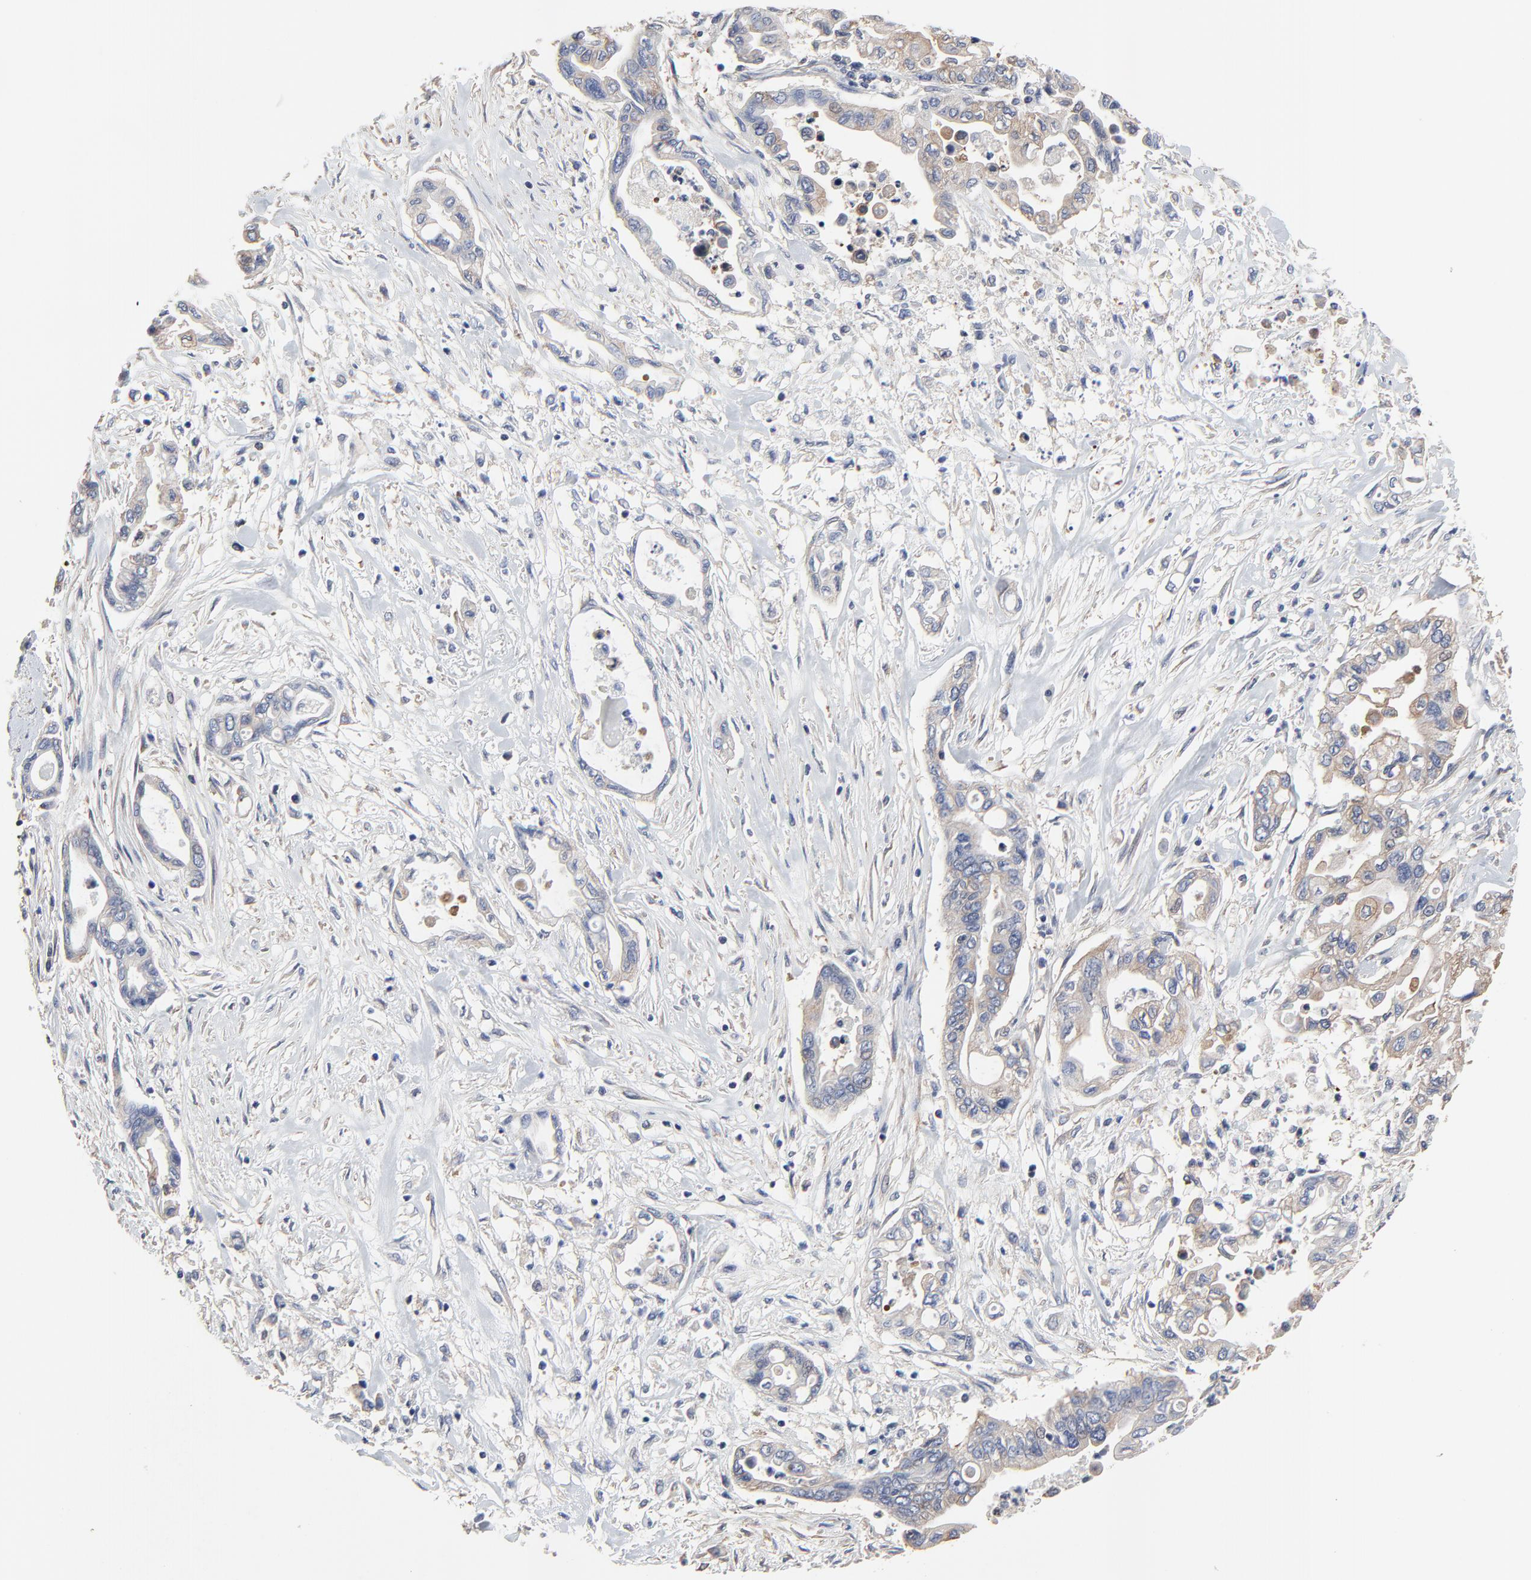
{"staining": {"intensity": "weak", "quantity": "25%-75%", "location": "cytoplasmic/membranous"}, "tissue": "pancreatic cancer", "cell_type": "Tumor cells", "image_type": "cancer", "snomed": [{"axis": "morphology", "description": "Adenocarcinoma, NOS"}, {"axis": "topography", "description": "Pancreas"}], "caption": "This histopathology image shows immunohistochemistry (IHC) staining of human adenocarcinoma (pancreatic), with low weak cytoplasmic/membranous expression in about 25%-75% of tumor cells.", "gene": "NXF3", "patient": {"sex": "female", "age": 57}}